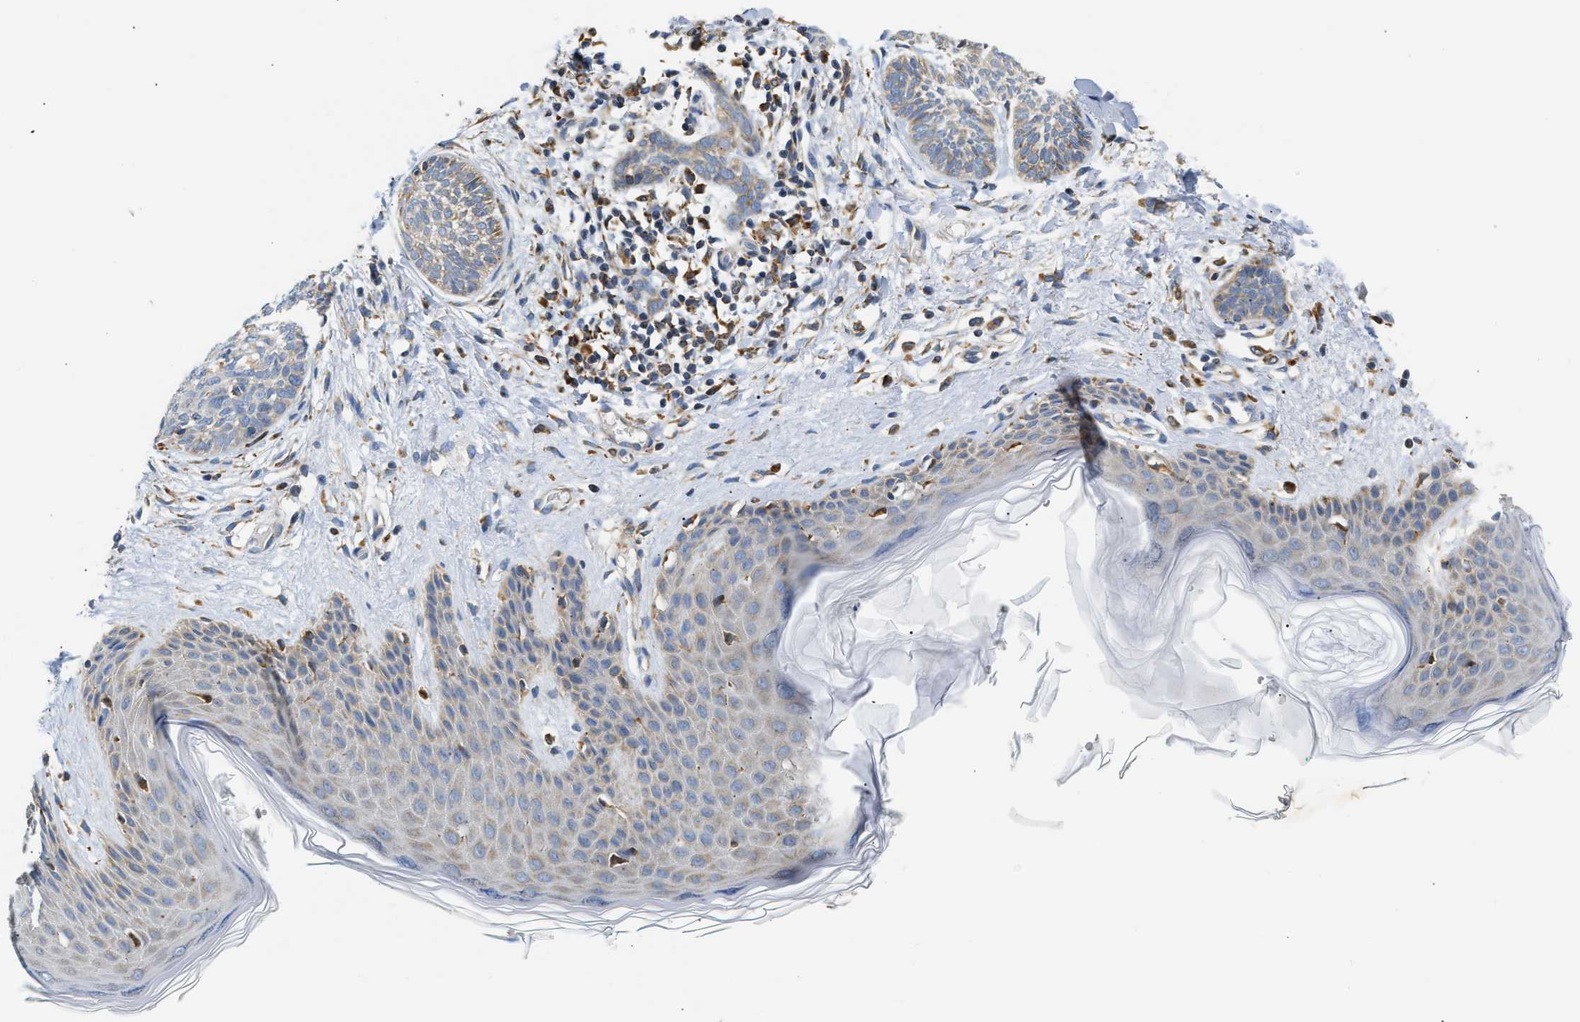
{"staining": {"intensity": "weak", "quantity": "<25%", "location": "cytoplasmic/membranous"}, "tissue": "skin cancer", "cell_type": "Tumor cells", "image_type": "cancer", "snomed": [{"axis": "morphology", "description": "Basal cell carcinoma"}, {"axis": "topography", "description": "Skin"}], "caption": "The histopathology image exhibits no significant staining in tumor cells of skin basal cell carcinoma.", "gene": "HDHD3", "patient": {"sex": "female", "age": 59}}